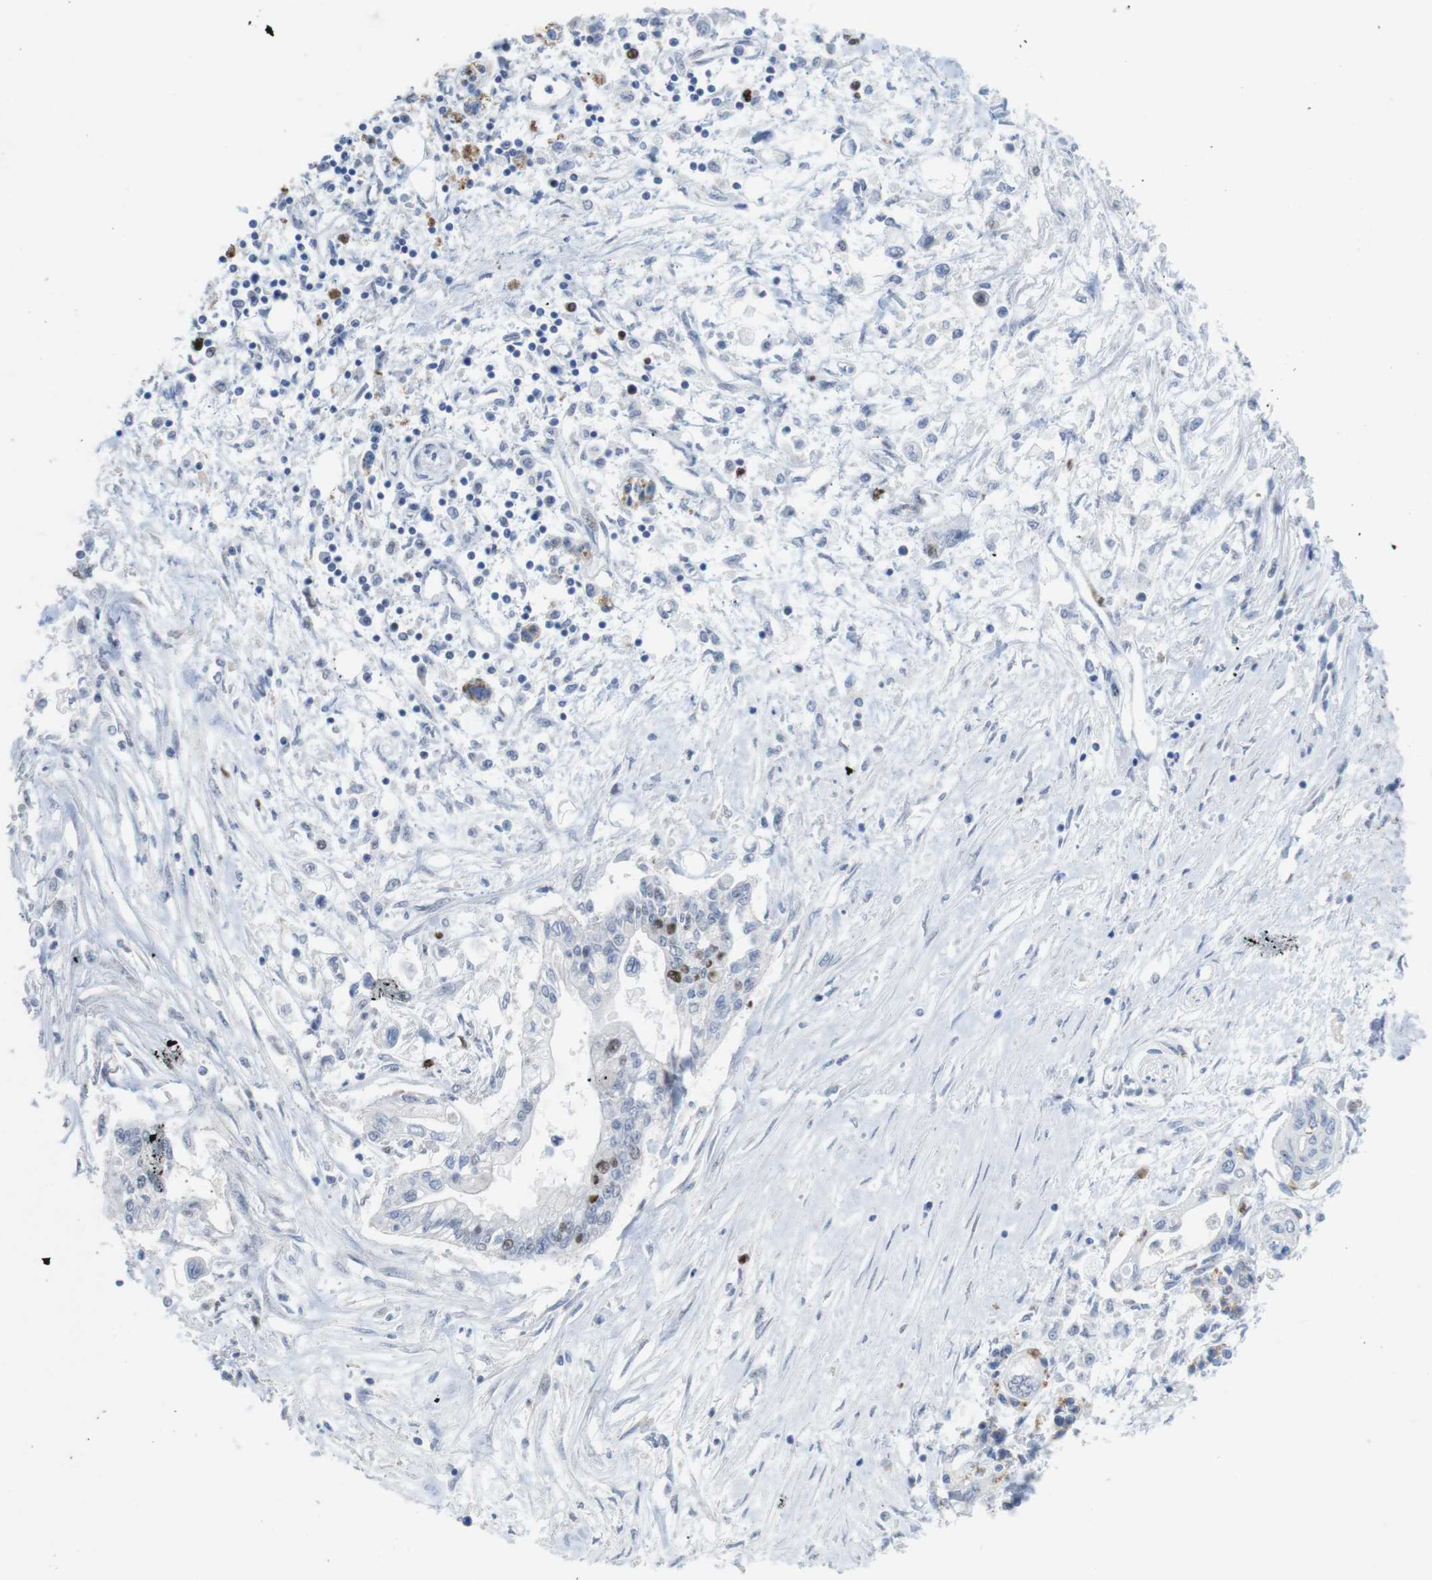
{"staining": {"intensity": "moderate", "quantity": "<25%", "location": "cytoplasmic/membranous"}, "tissue": "pancreatic cancer", "cell_type": "Tumor cells", "image_type": "cancer", "snomed": [{"axis": "morphology", "description": "Adenocarcinoma, NOS"}, {"axis": "topography", "description": "Pancreas"}], "caption": "Immunohistochemical staining of human pancreatic cancer (adenocarcinoma) displays low levels of moderate cytoplasmic/membranous protein expression in about <25% of tumor cells. Immunohistochemistry stains the protein of interest in brown and the nuclei are stained blue.", "gene": "KPNA2", "patient": {"sex": "female", "age": 77}}